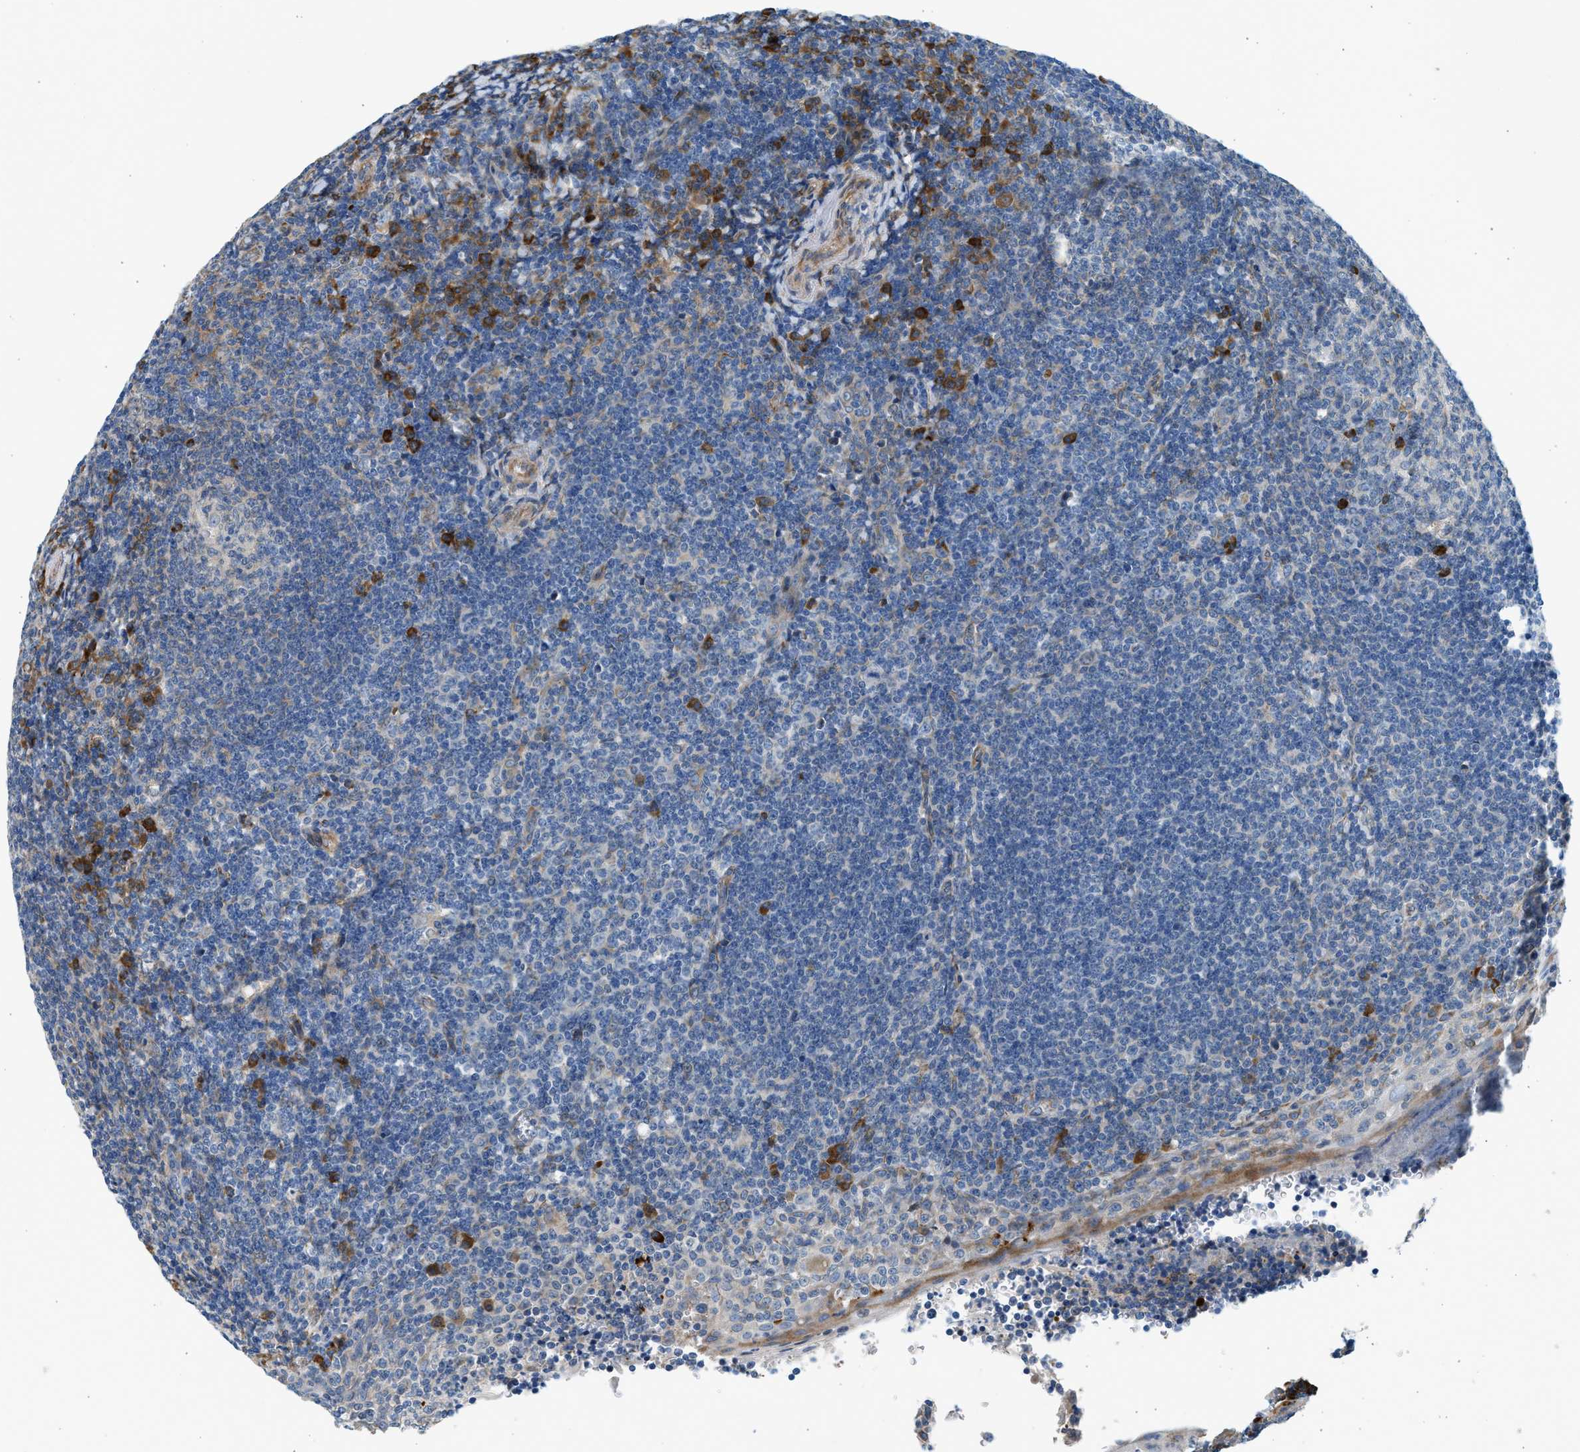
{"staining": {"intensity": "strong", "quantity": "<25%", "location": "cytoplasmic/membranous"}, "tissue": "tonsil", "cell_type": "Germinal center cells", "image_type": "normal", "snomed": [{"axis": "morphology", "description": "Normal tissue, NOS"}, {"axis": "topography", "description": "Tonsil"}], "caption": "Tonsil stained for a protein (brown) demonstrates strong cytoplasmic/membranous positive positivity in about <25% of germinal center cells.", "gene": "CNTN6", "patient": {"sex": "male", "age": 37}}